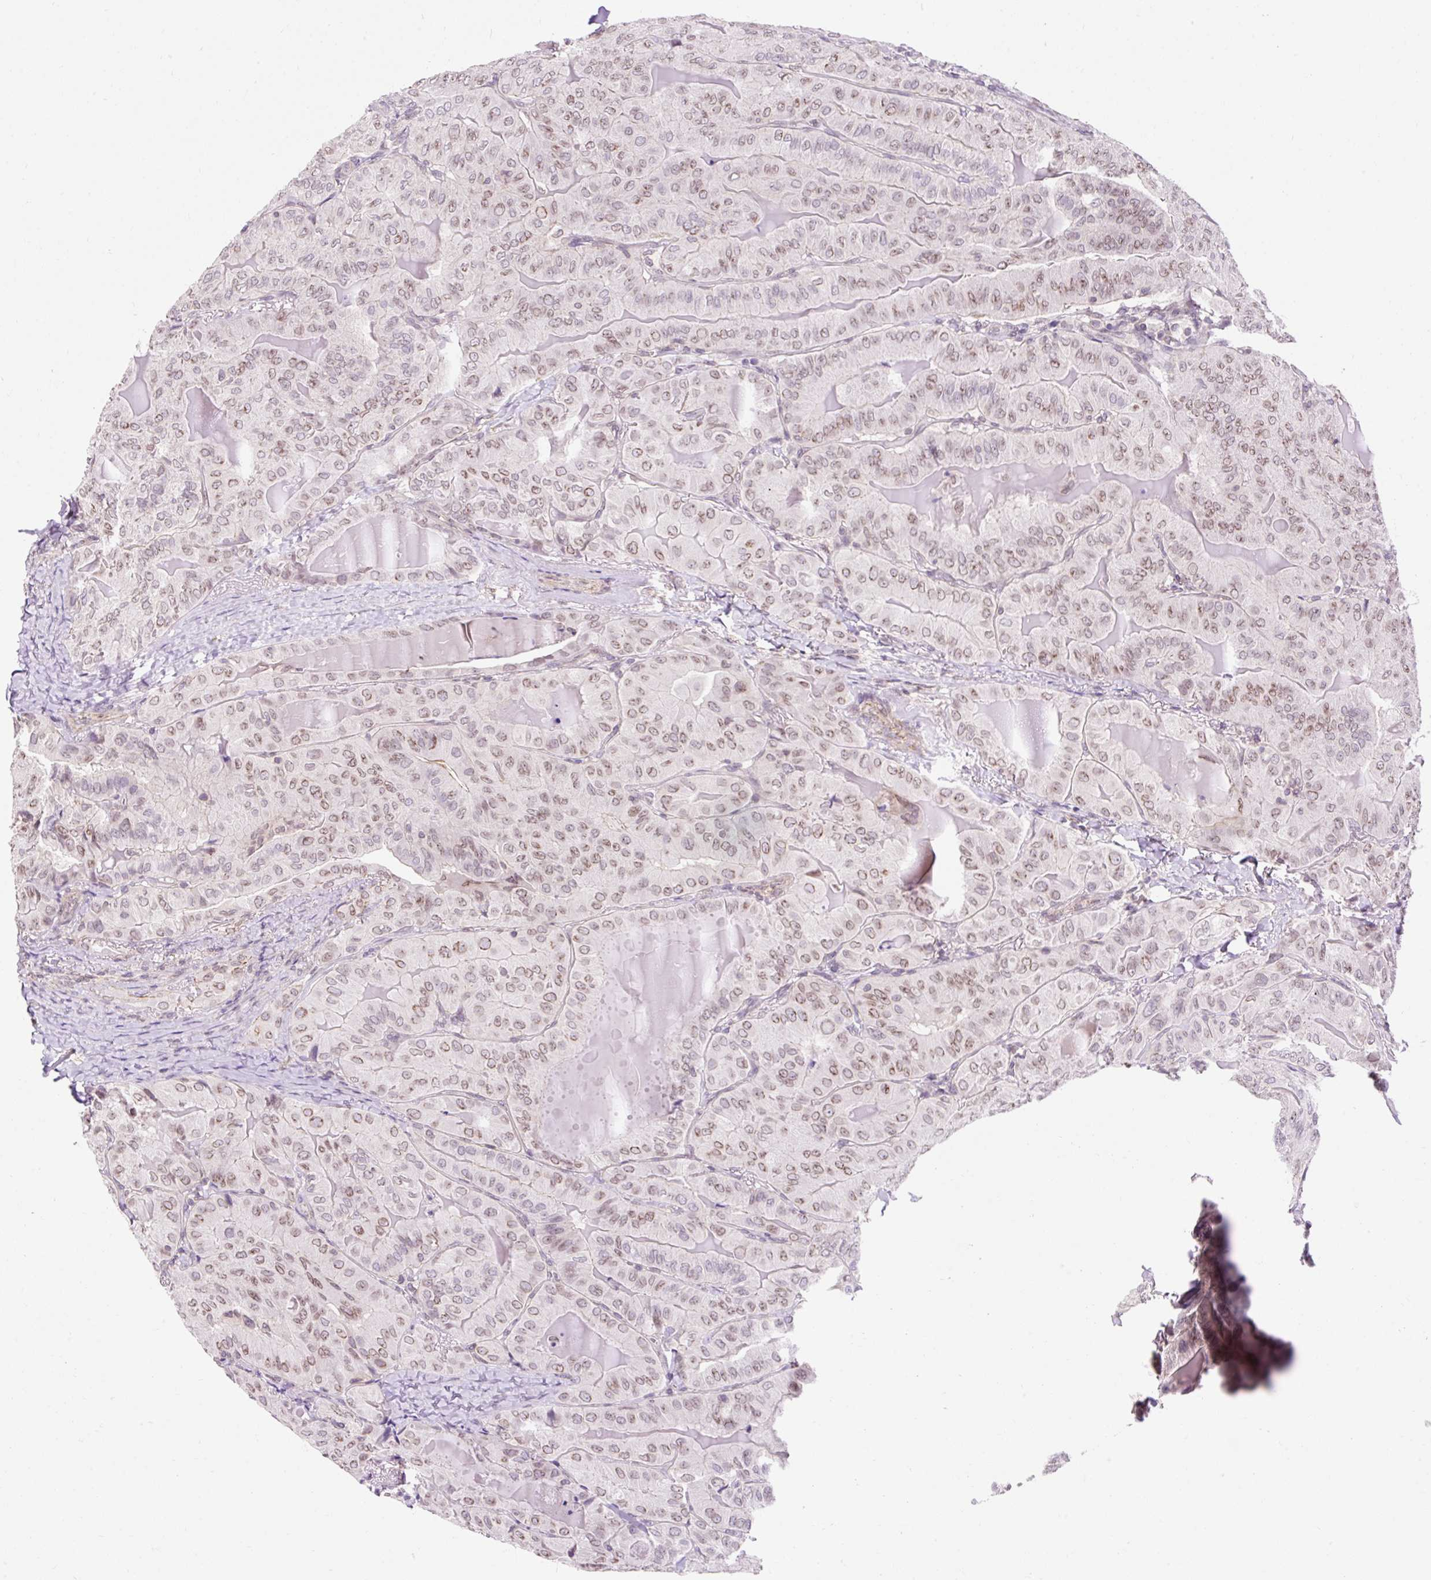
{"staining": {"intensity": "weak", "quantity": ">75%", "location": "cytoplasmic/membranous,nuclear"}, "tissue": "thyroid cancer", "cell_type": "Tumor cells", "image_type": "cancer", "snomed": [{"axis": "morphology", "description": "Papillary adenocarcinoma, NOS"}, {"axis": "topography", "description": "Thyroid gland"}], "caption": "A high-resolution photomicrograph shows IHC staining of papillary adenocarcinoma (thyroid), which reveals weak cytoplasmic/membranous and nuclear positivity in approximately >75% of tumor cells.", "gene": "ZNF610", "patient": {"sex": "female", "age": 68}}